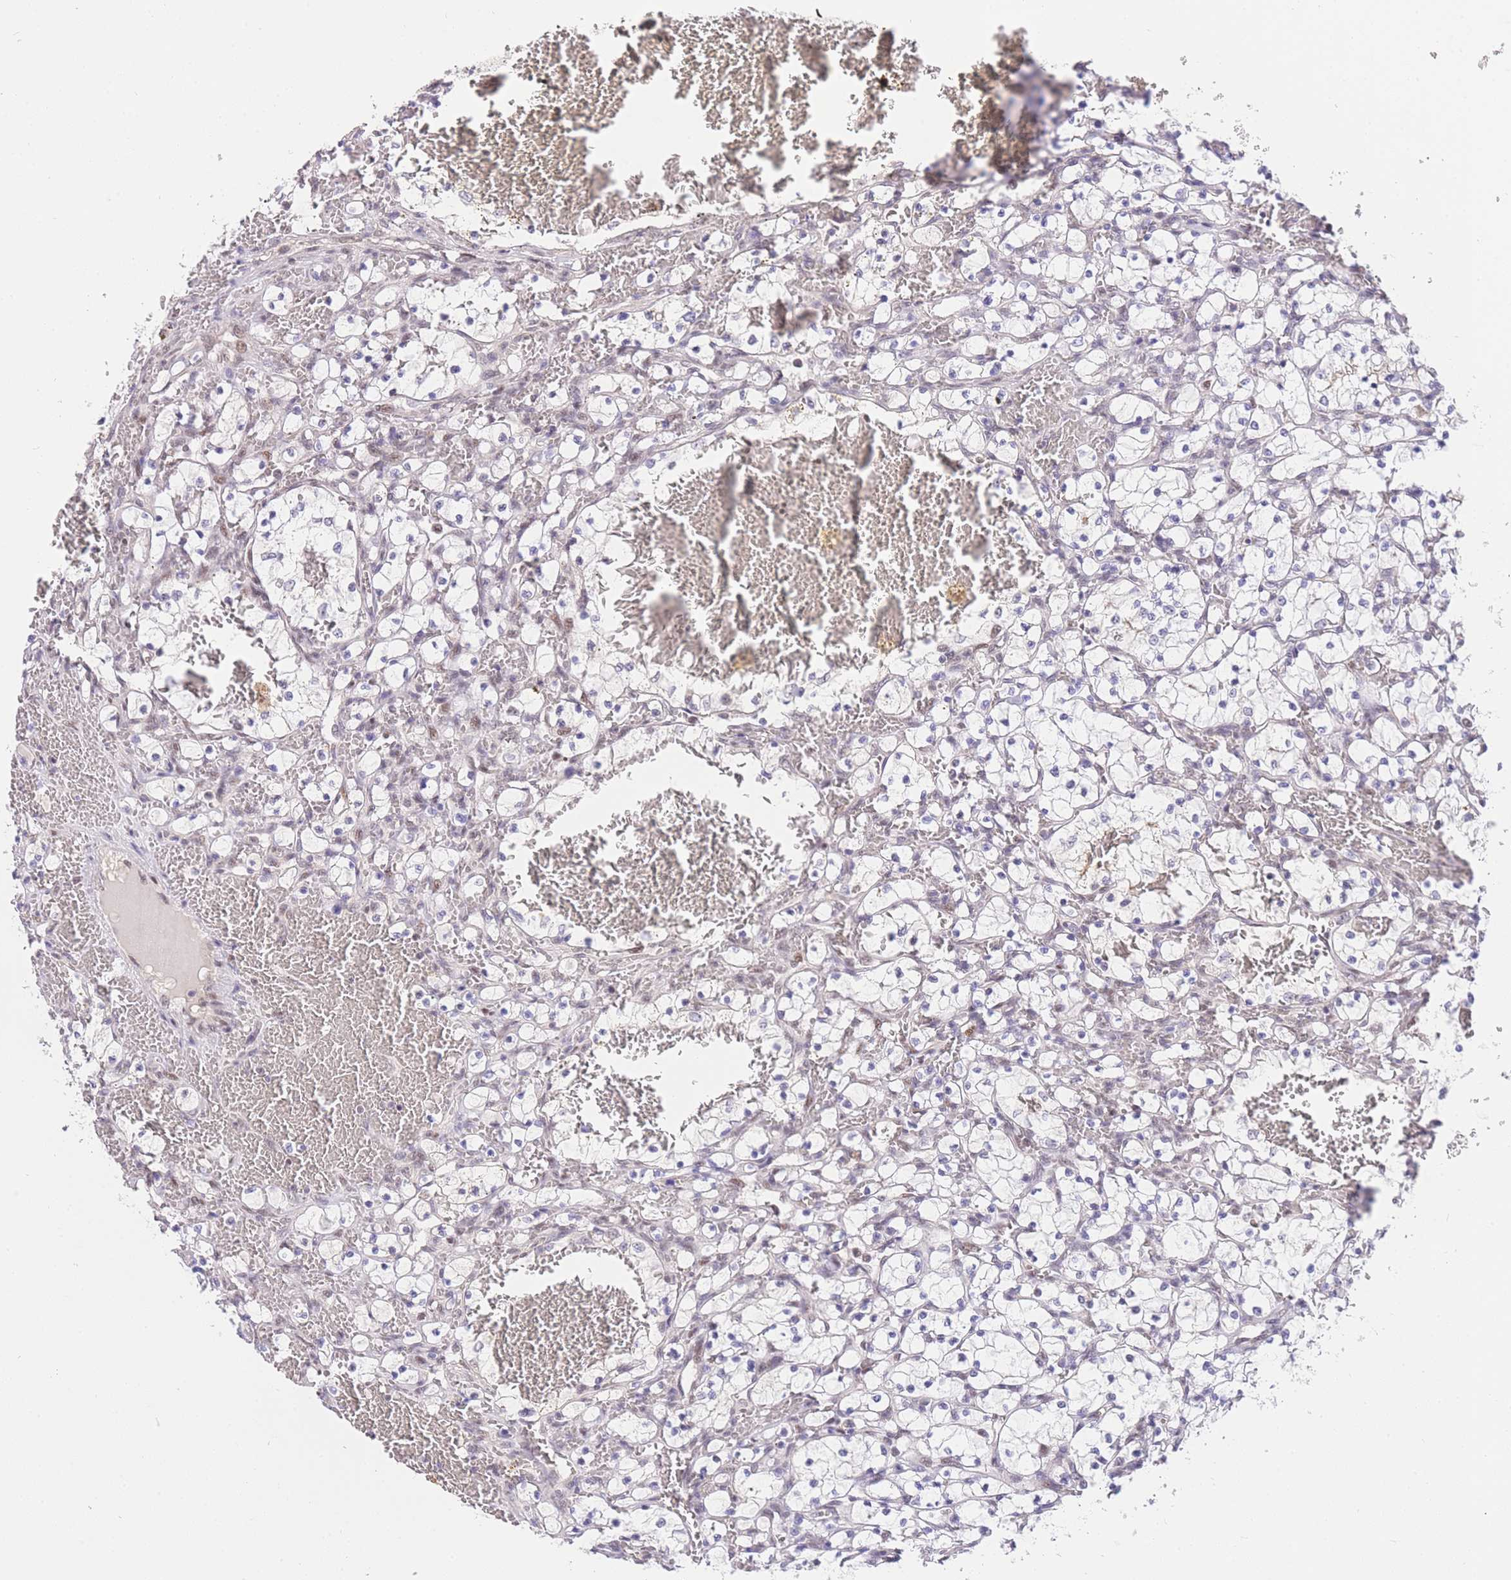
{"staining": {"intensity": "negative", "quantity": "none", "location": "none"}, "tissue": "renal cancer", "cell_type": "Tumor cells", "image_type": "cancer", "snomed": [{"axis": "morphology", "description": "Adenocarcinoma, NOS"}, {"axis": "topography", "description": "Kidney"}], "caption": "This is an immunohistochemistry (IHC) photomicrograph of human renal cancer. There is no positivity in tumor cells.", "gene": "SLC35F2", "patient": {"sex": "female", "age": 69}}